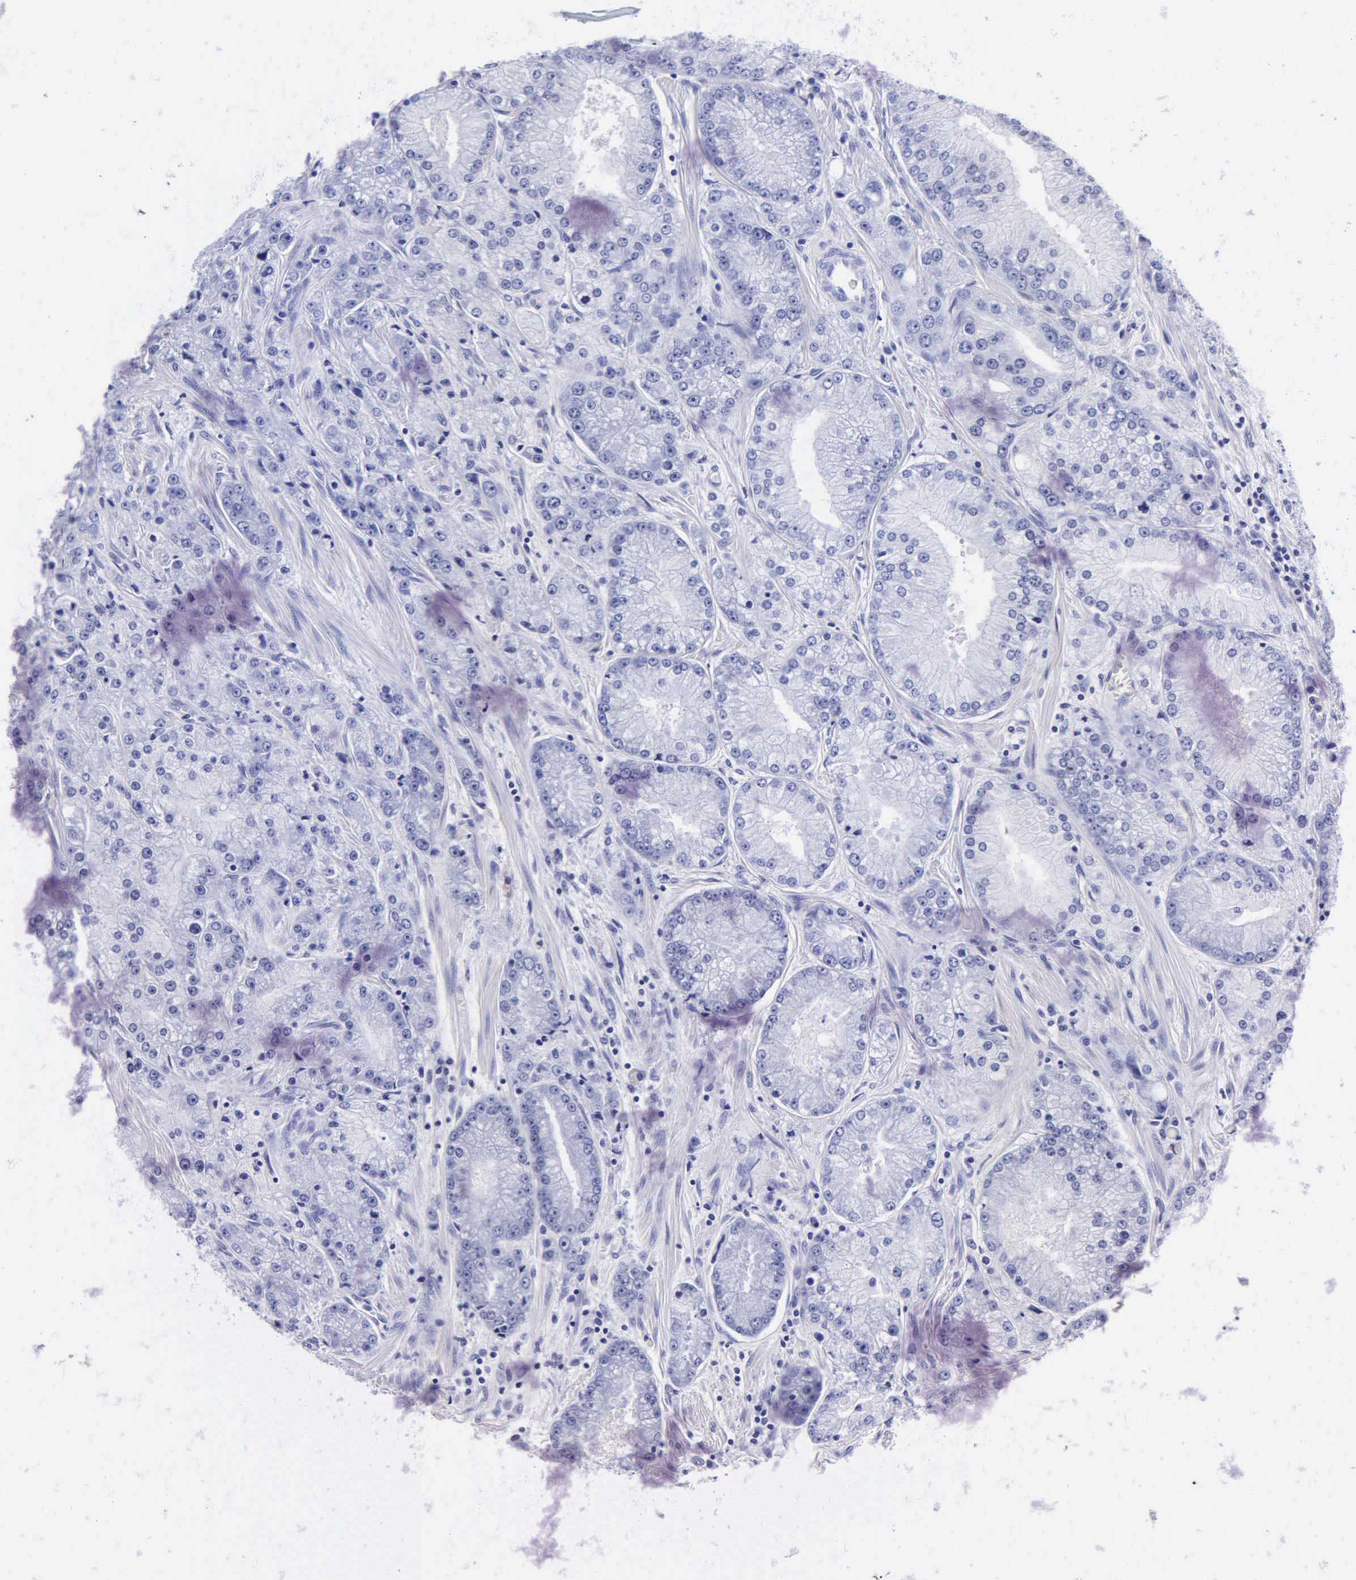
{"staining": {"intensity": "negative", "quantity": "none", "location": "none"}, "tissue": "prostate cancer", "cell_type": "Tumor cells", "image_type": "cancer", "snomed": [{"axis": "morphology", "description": "Adenocarcinoma, Medium grade"}, {"axis": "topography", "description": "Prostate"}], "caption": "IHC of human prostate cancer (medium-grade adenocarcinoma) displays no staining in tumor cells.", "gene": "MB", "patient": {"sex": "male", "age": 72}}